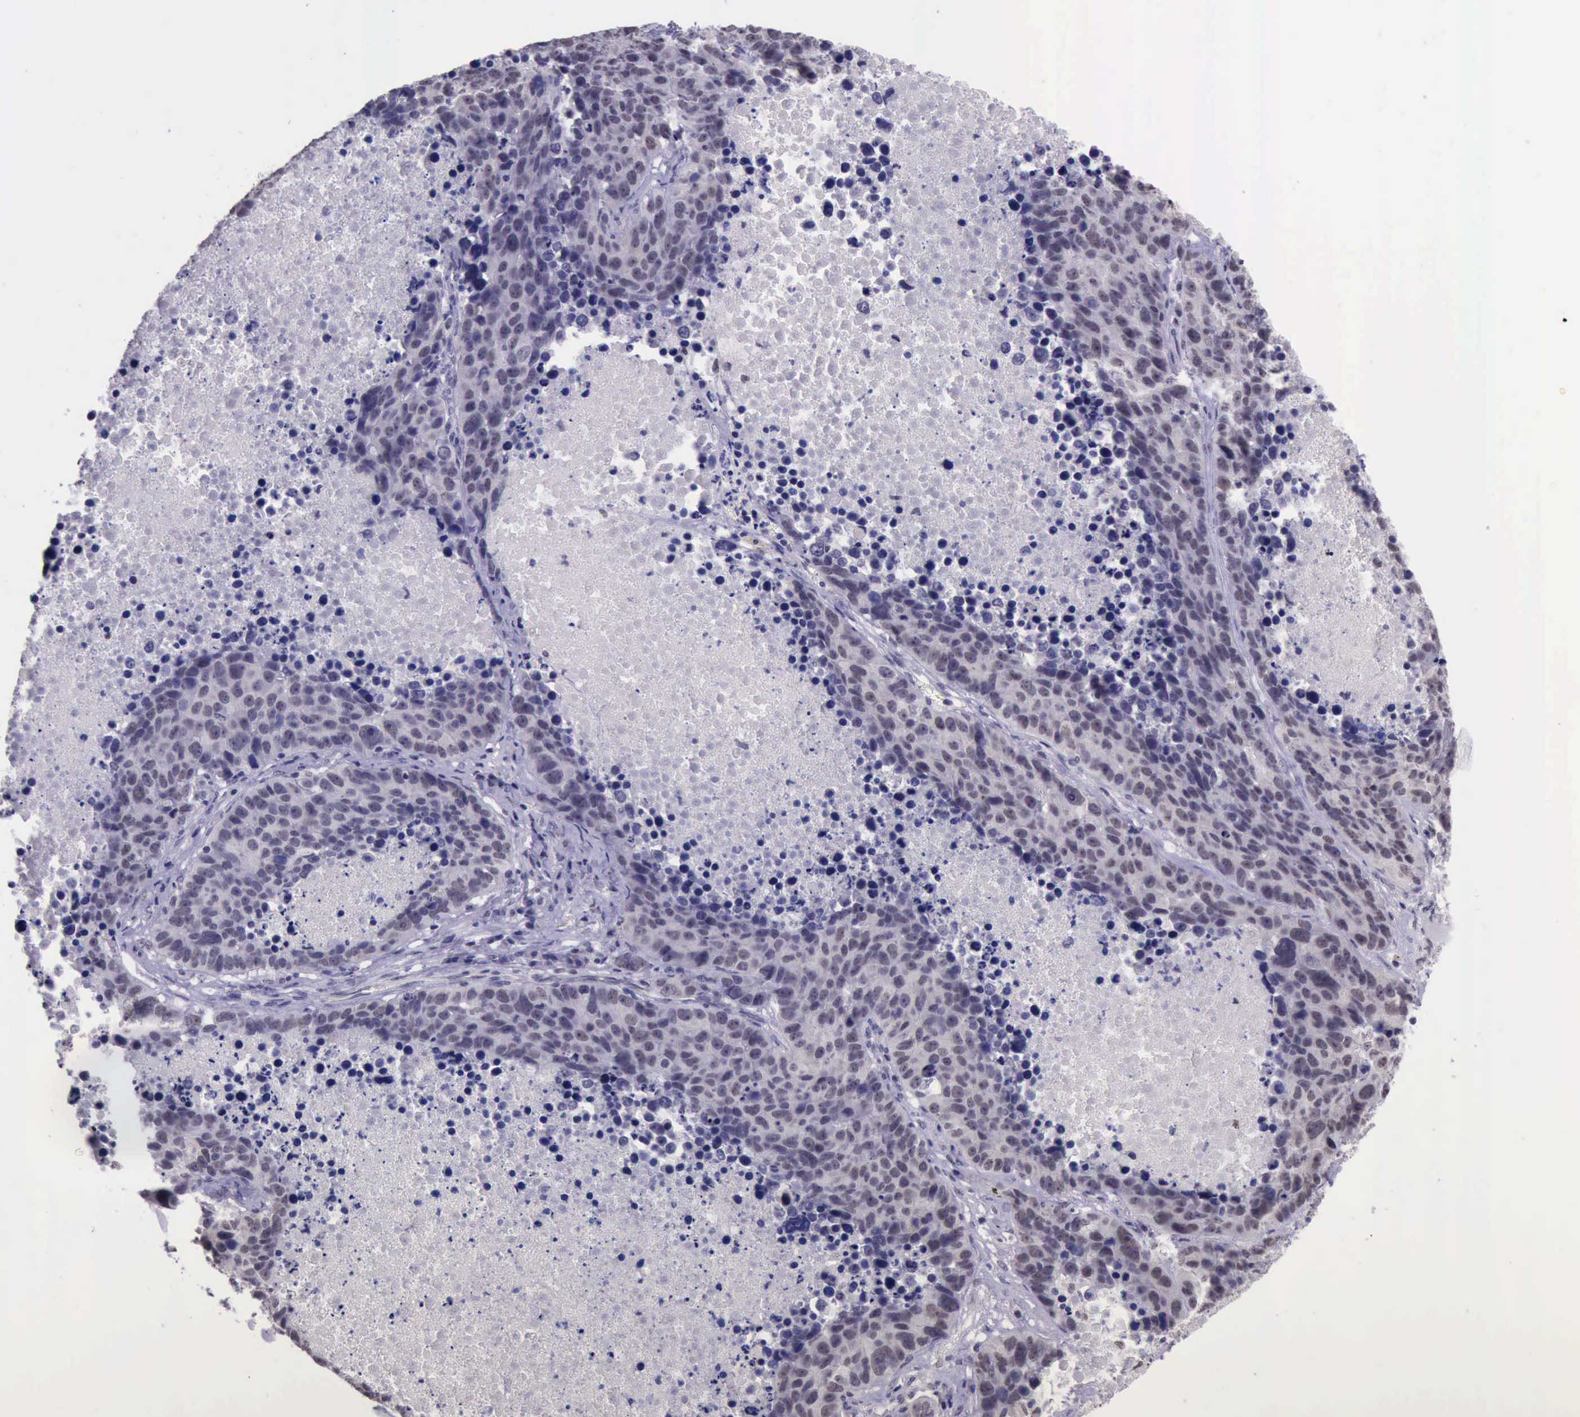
{"staining": {"intensity": "weak", "quantity": ">75%", "location": "nuclear"}, "tissue": "lung cancer", "cell_type": "Tumor cells", "image_type": "cancer", "snomed": [{"axis": "morphology", "description": "Carcinoid, malignant, NOS"}, {"axis": "topography", "description": "Lung"}], "caption": "Tumor cells reveal low levels of weak nuclear expression in about >75% of cells in human lung carcinoid (malignant).", "gene": "PRPF39", "patient": {"sex": "male", "age": 60}}